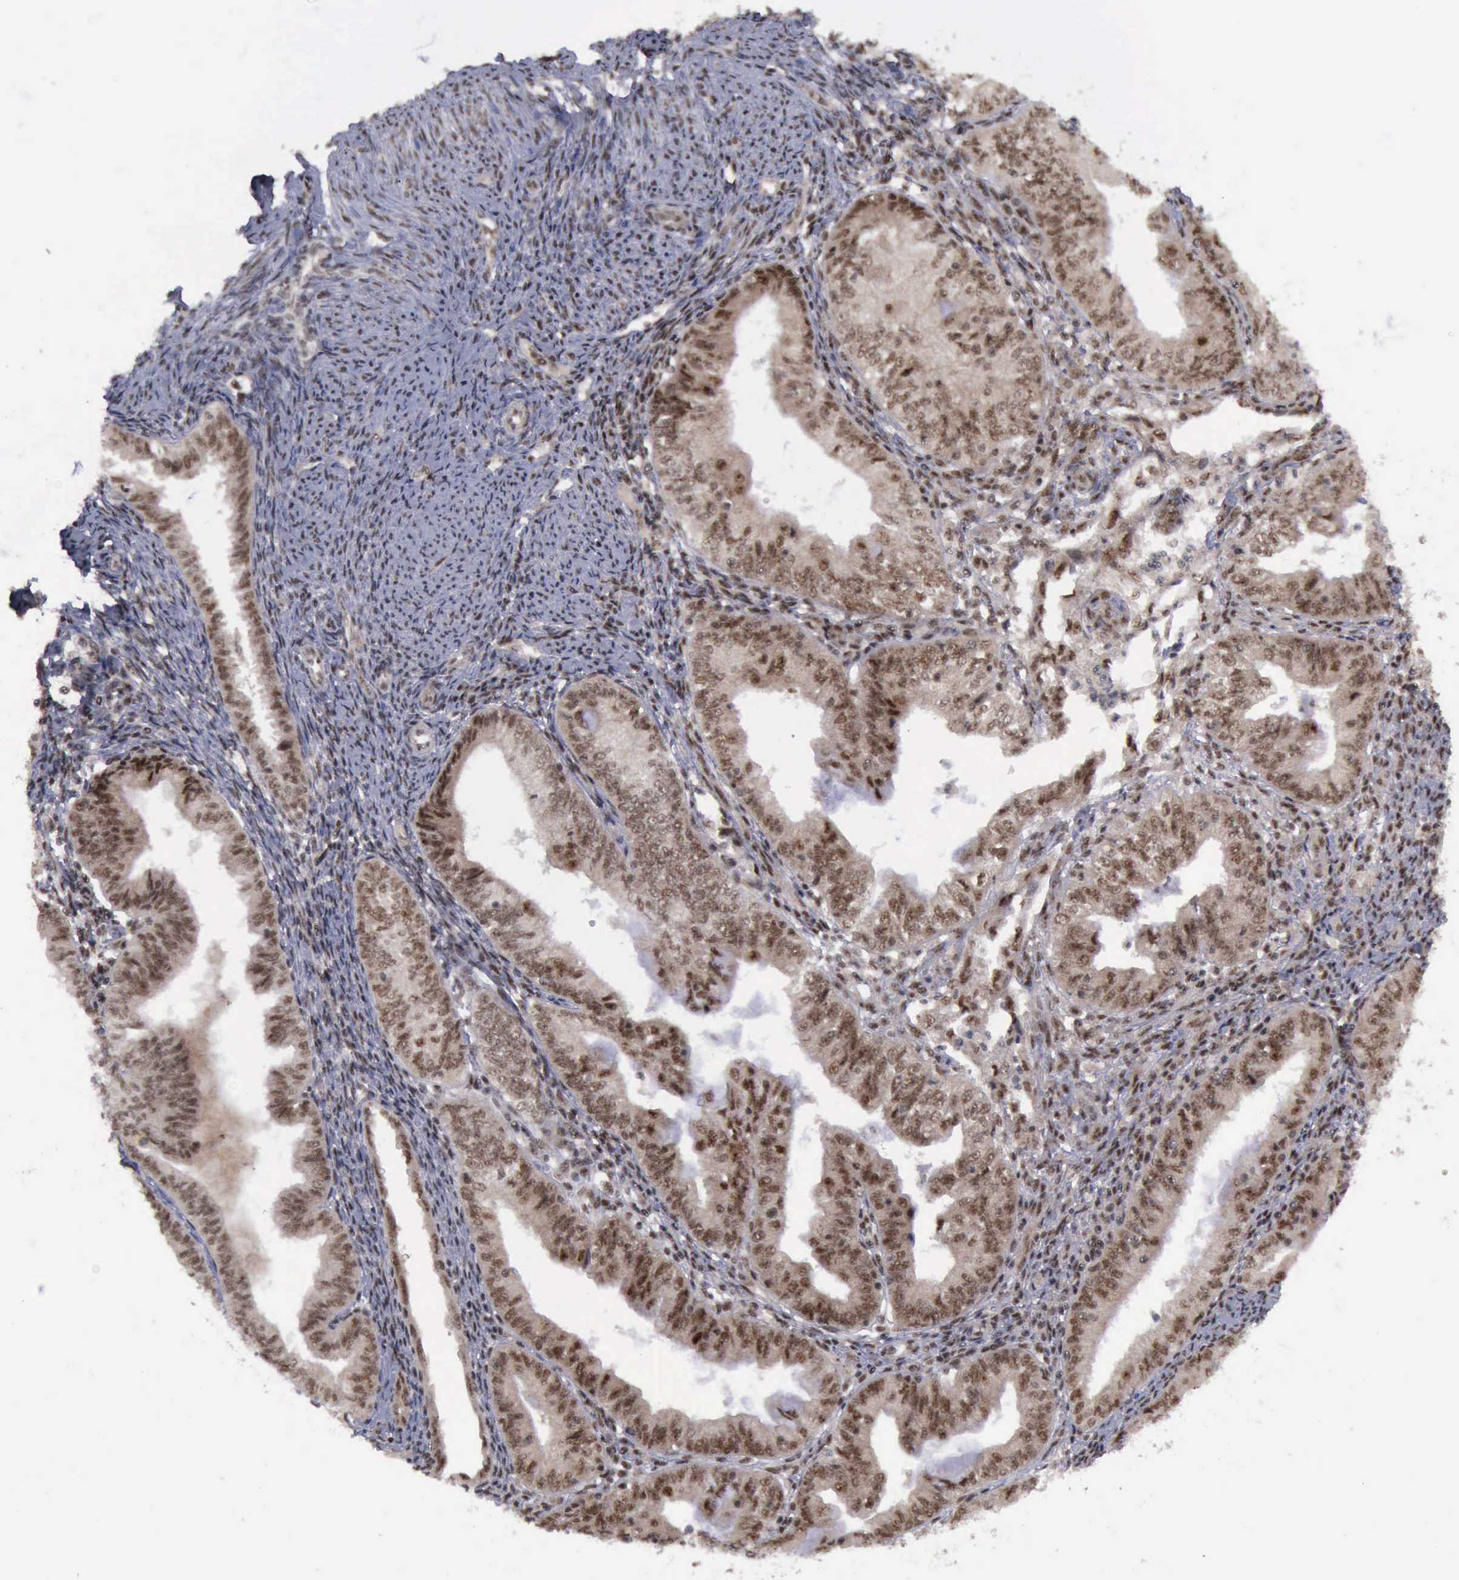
{"staining": {"intensity": "strong", "quantity": ">75%", "location": "cytoplasmic/membranous,nuclear"}, "tissue": "endometrial cancer", "cell_type": "Tumor cells", "image_type": "cancer", "snomed": [{"axis": "morphology", "description": "Adenocarcinoma, NOS"}, {"axis": "topography", "description": "Endometrium"}], "caption": "Protein analysis of endometrial cancer (adenocarcinoma) tissue shows strong cytoplasmic/membranous and nuclear positivity in about >75% of tumor cells.", "gene": "ATM", "patient": {"sex": "female", "age": 55}}